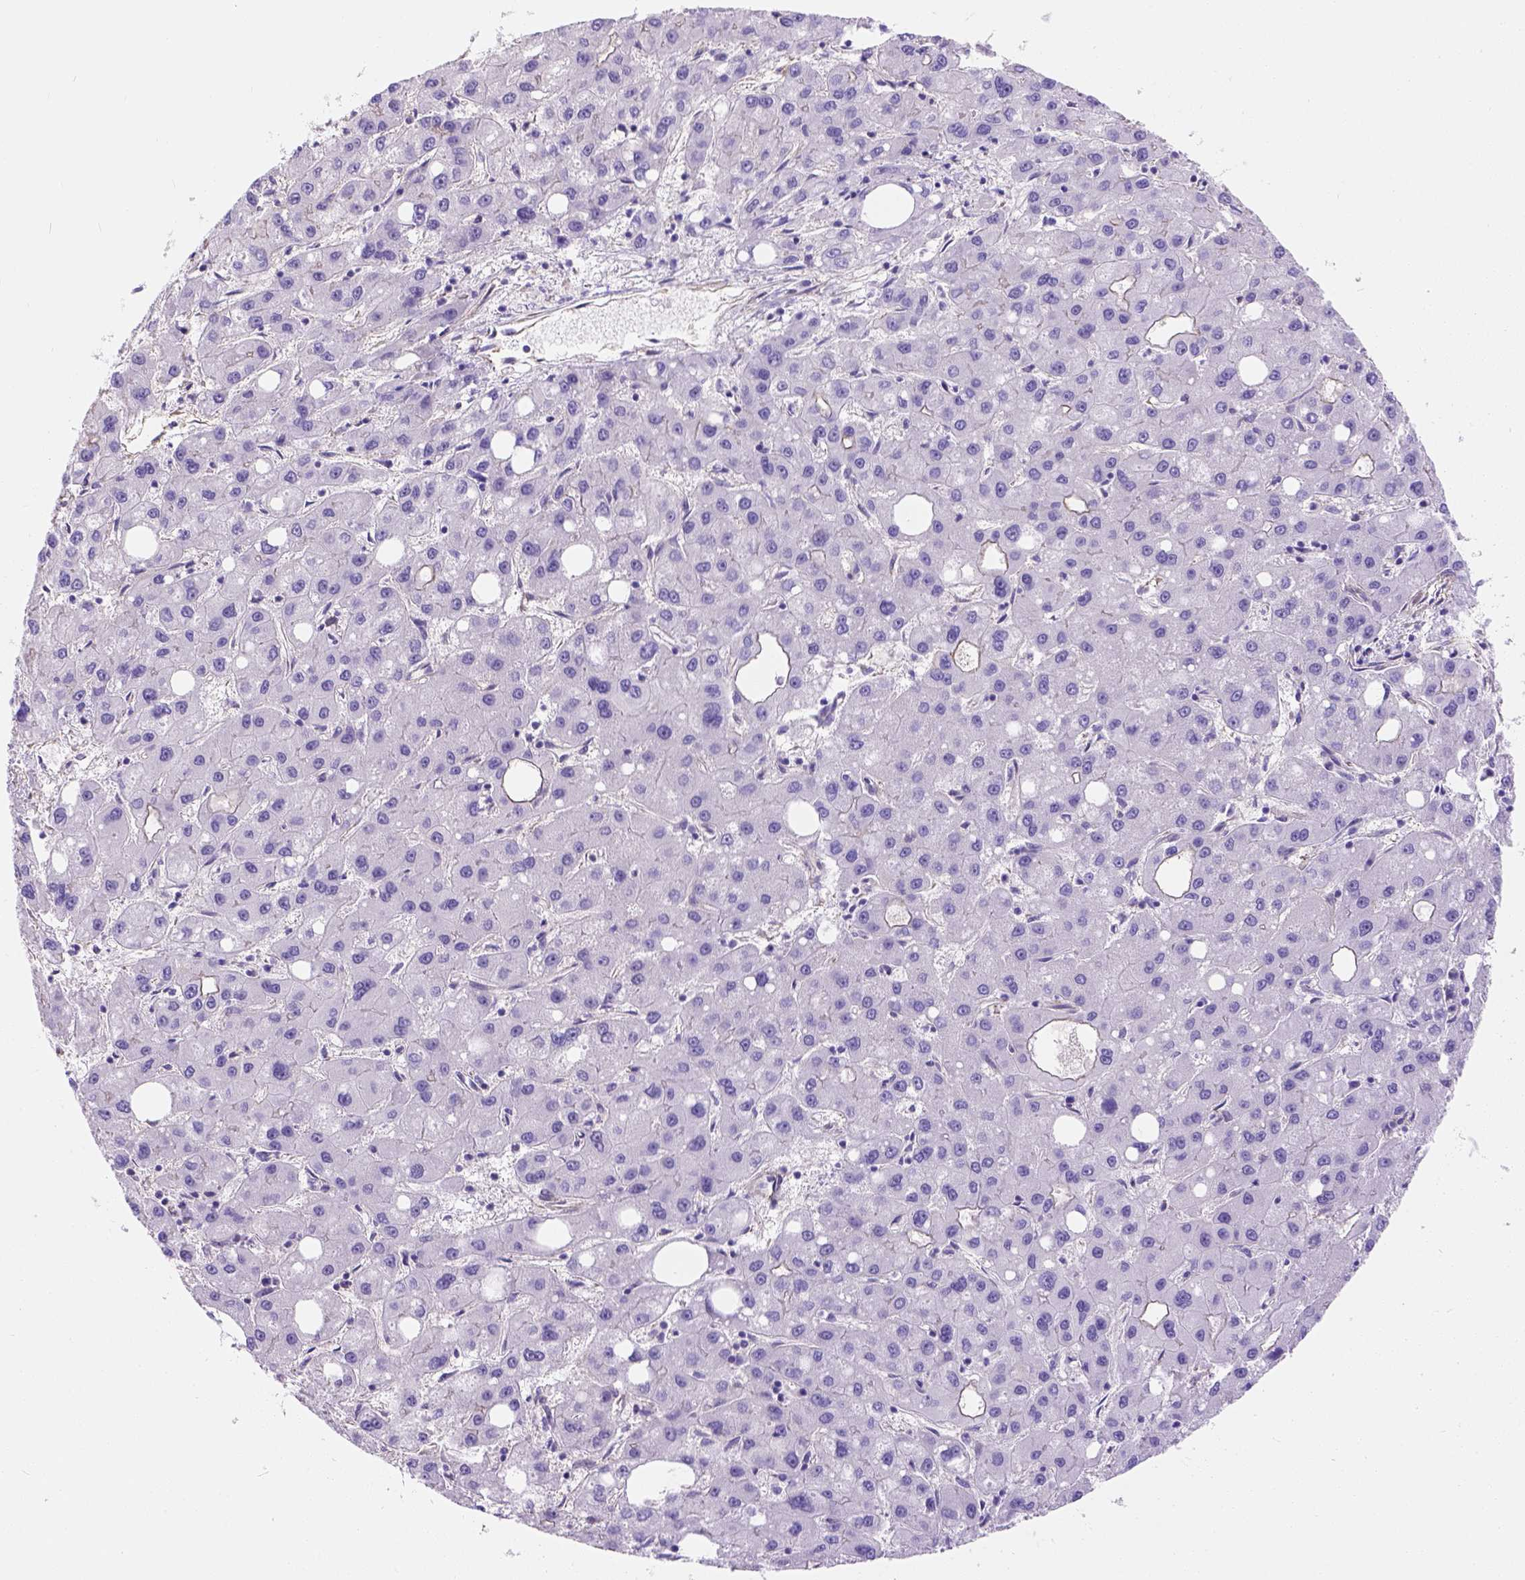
{"staining": {"intensity": "negative", "quantity": "none", "location": "none"}, "tissue": "liver cancer", "cell_type": "Tumor cells", "image_type": "cancer", "snomed": [{"axis": "morphology", "description": "Carcinoma, Hepatocellular, NOS"}, {"axis": "topography", "description": "Liver"}], "caption": "Immunohistochemistry of human liver cancer displays no staining in tumor cells.", "gene": "PHF7", "patient": {"sex": "male", "age": 73}}